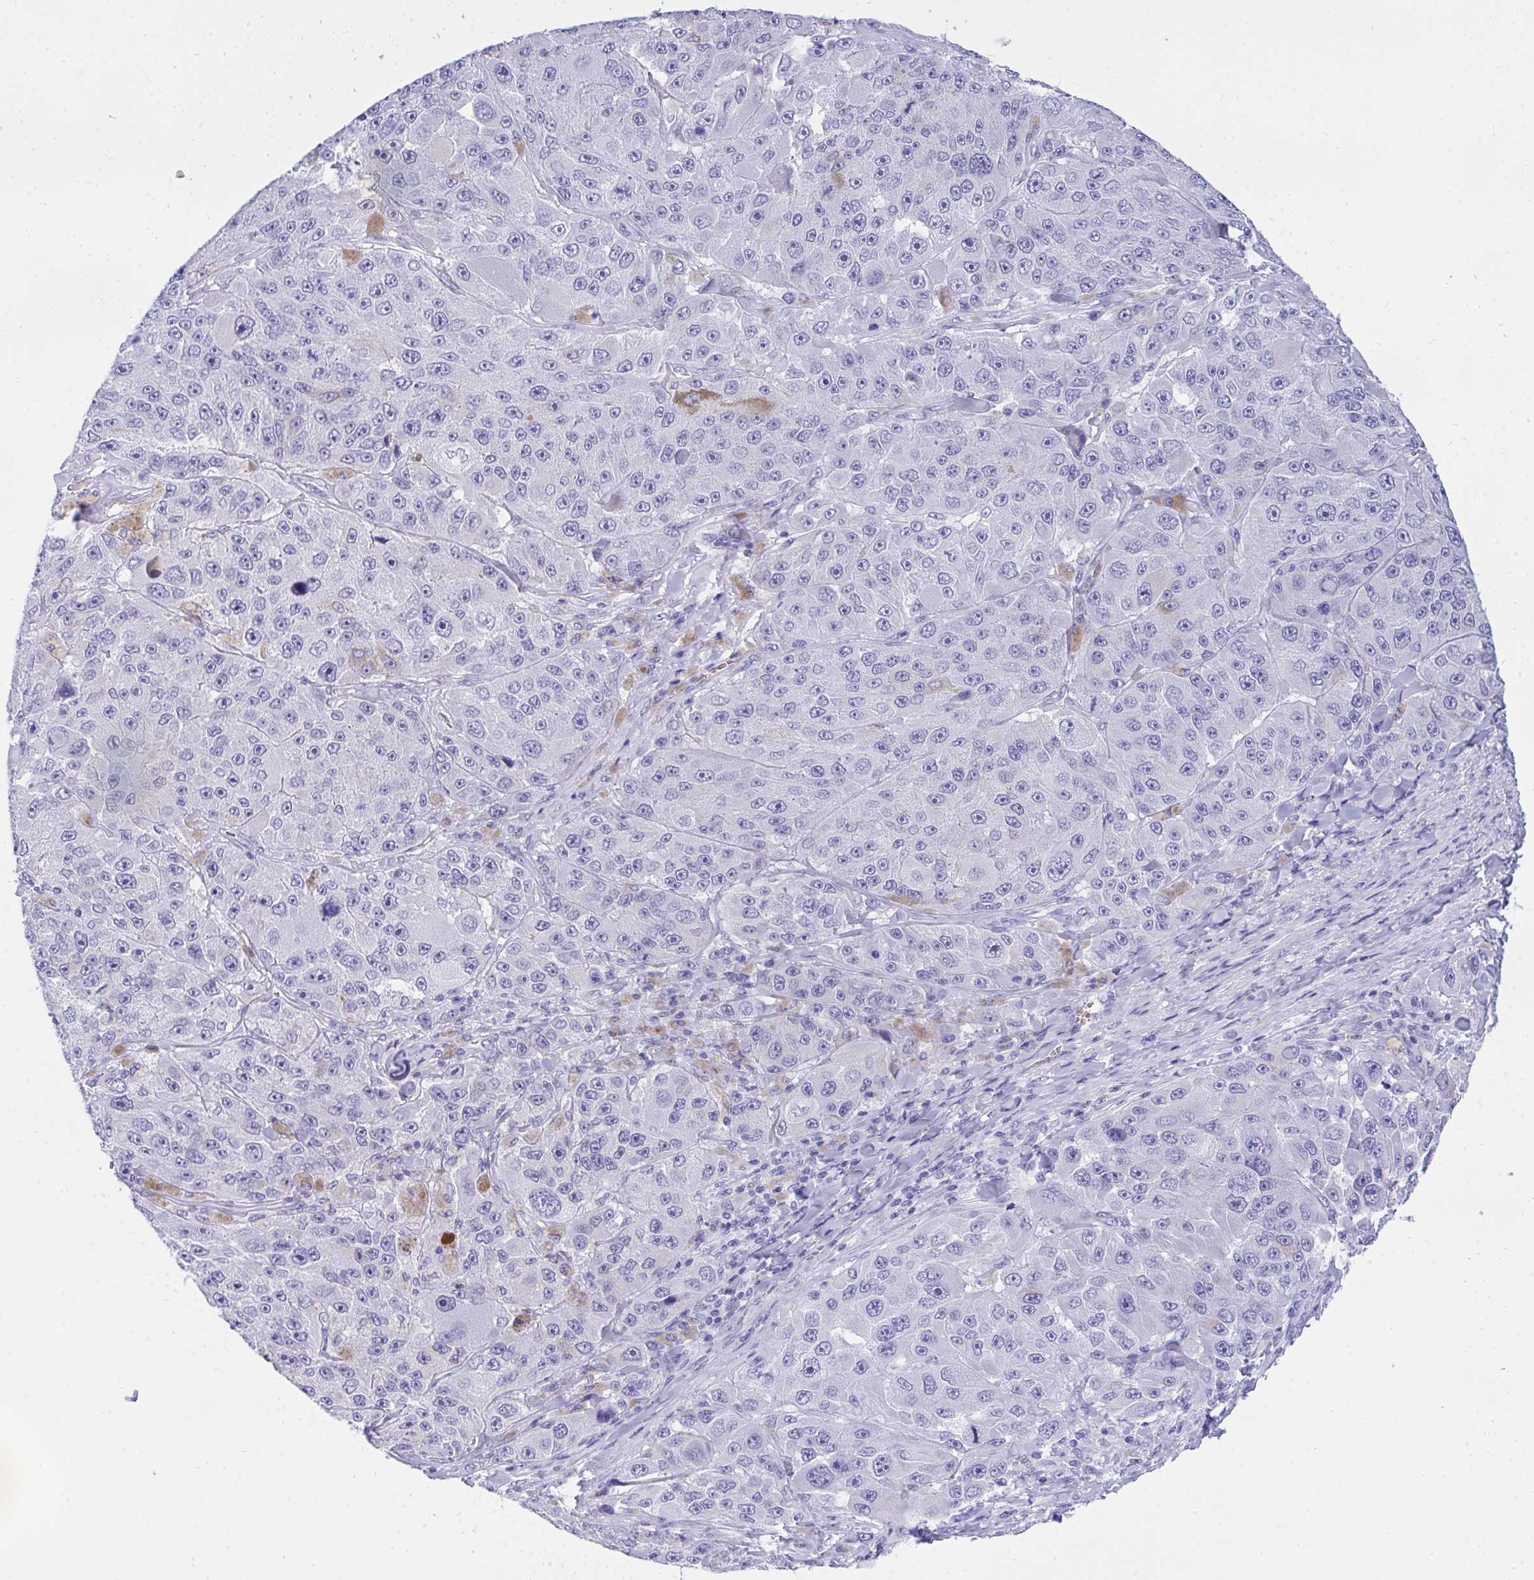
{"staining": {"intensity": "negative", "quantity": "none", "location": "none"}, "tissue": "melanoma", "cell_type": "Tumor cells", "image_type": "cancer", "snomed": [{"axis": "morphology", "description": "Malignant melanoma, Metastatic site"}, {"axis": "topography", "description": "Lymph node"}], "caption": "IHC of melanoma displays no positivity in tumor cells.", "gene": "ANK1", "patient": {"sex": "male", "age": 62}}